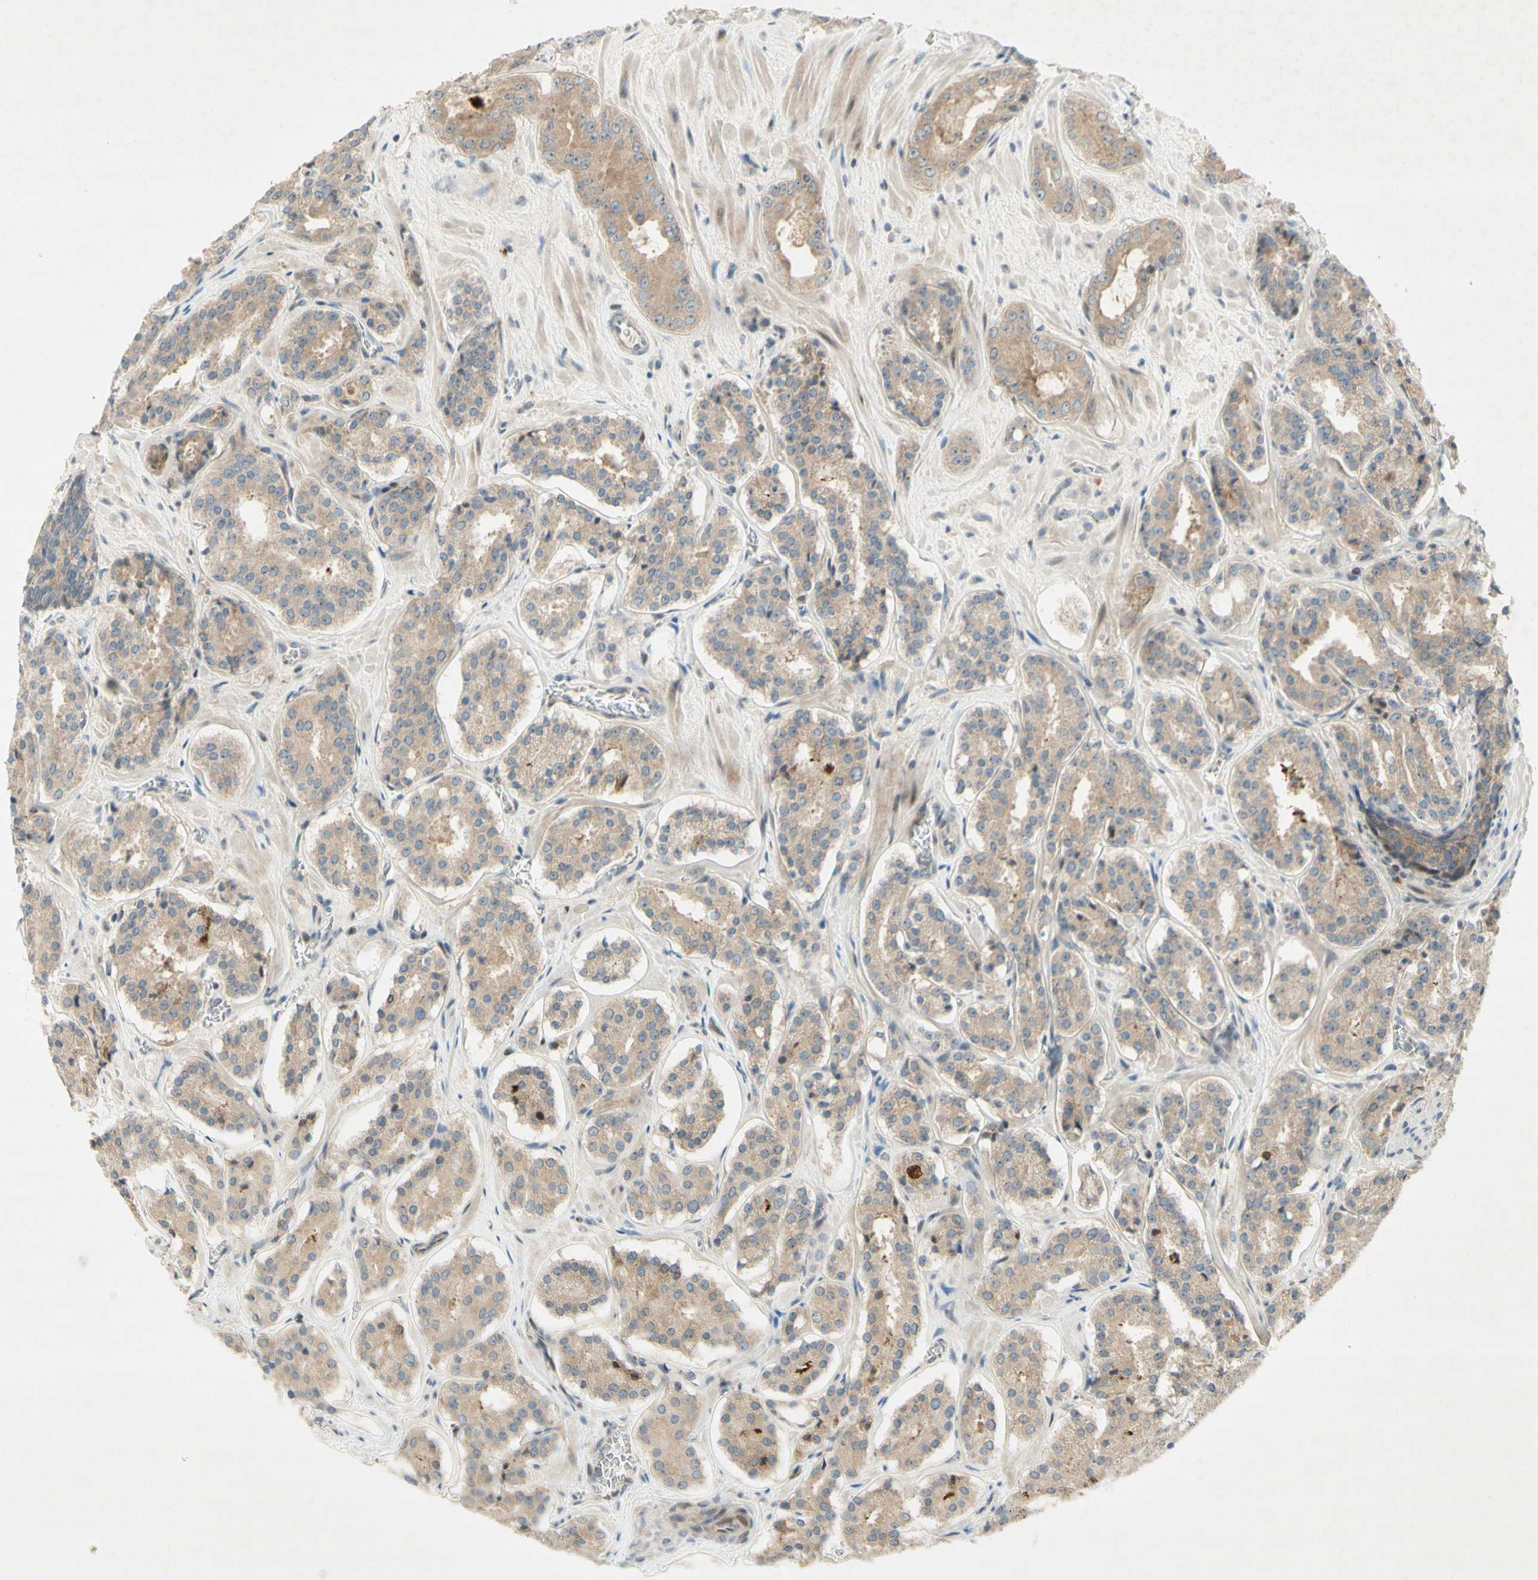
{"staining": {"intensity": "weak", "quantity": ">75%", "location": "cytoplasmic/membranous"}, "tissue": "prostate cancer", "cell_type": "Tumor cells", "image_type": "cancer", "snomed": [{"axis": "morphology", "description": "Adenocarcinoma, High grade"}, {"axis": "topography", "description": "Prostate"}], "caption": "This micrograph shows immunohistochemistry staining of human prostate cancer, with low weak cytoplasmic/membranous staining in approximately >75% of tumor cells.", "gene": "ETF1", "patient": {"sex": "male", "age": 60}}